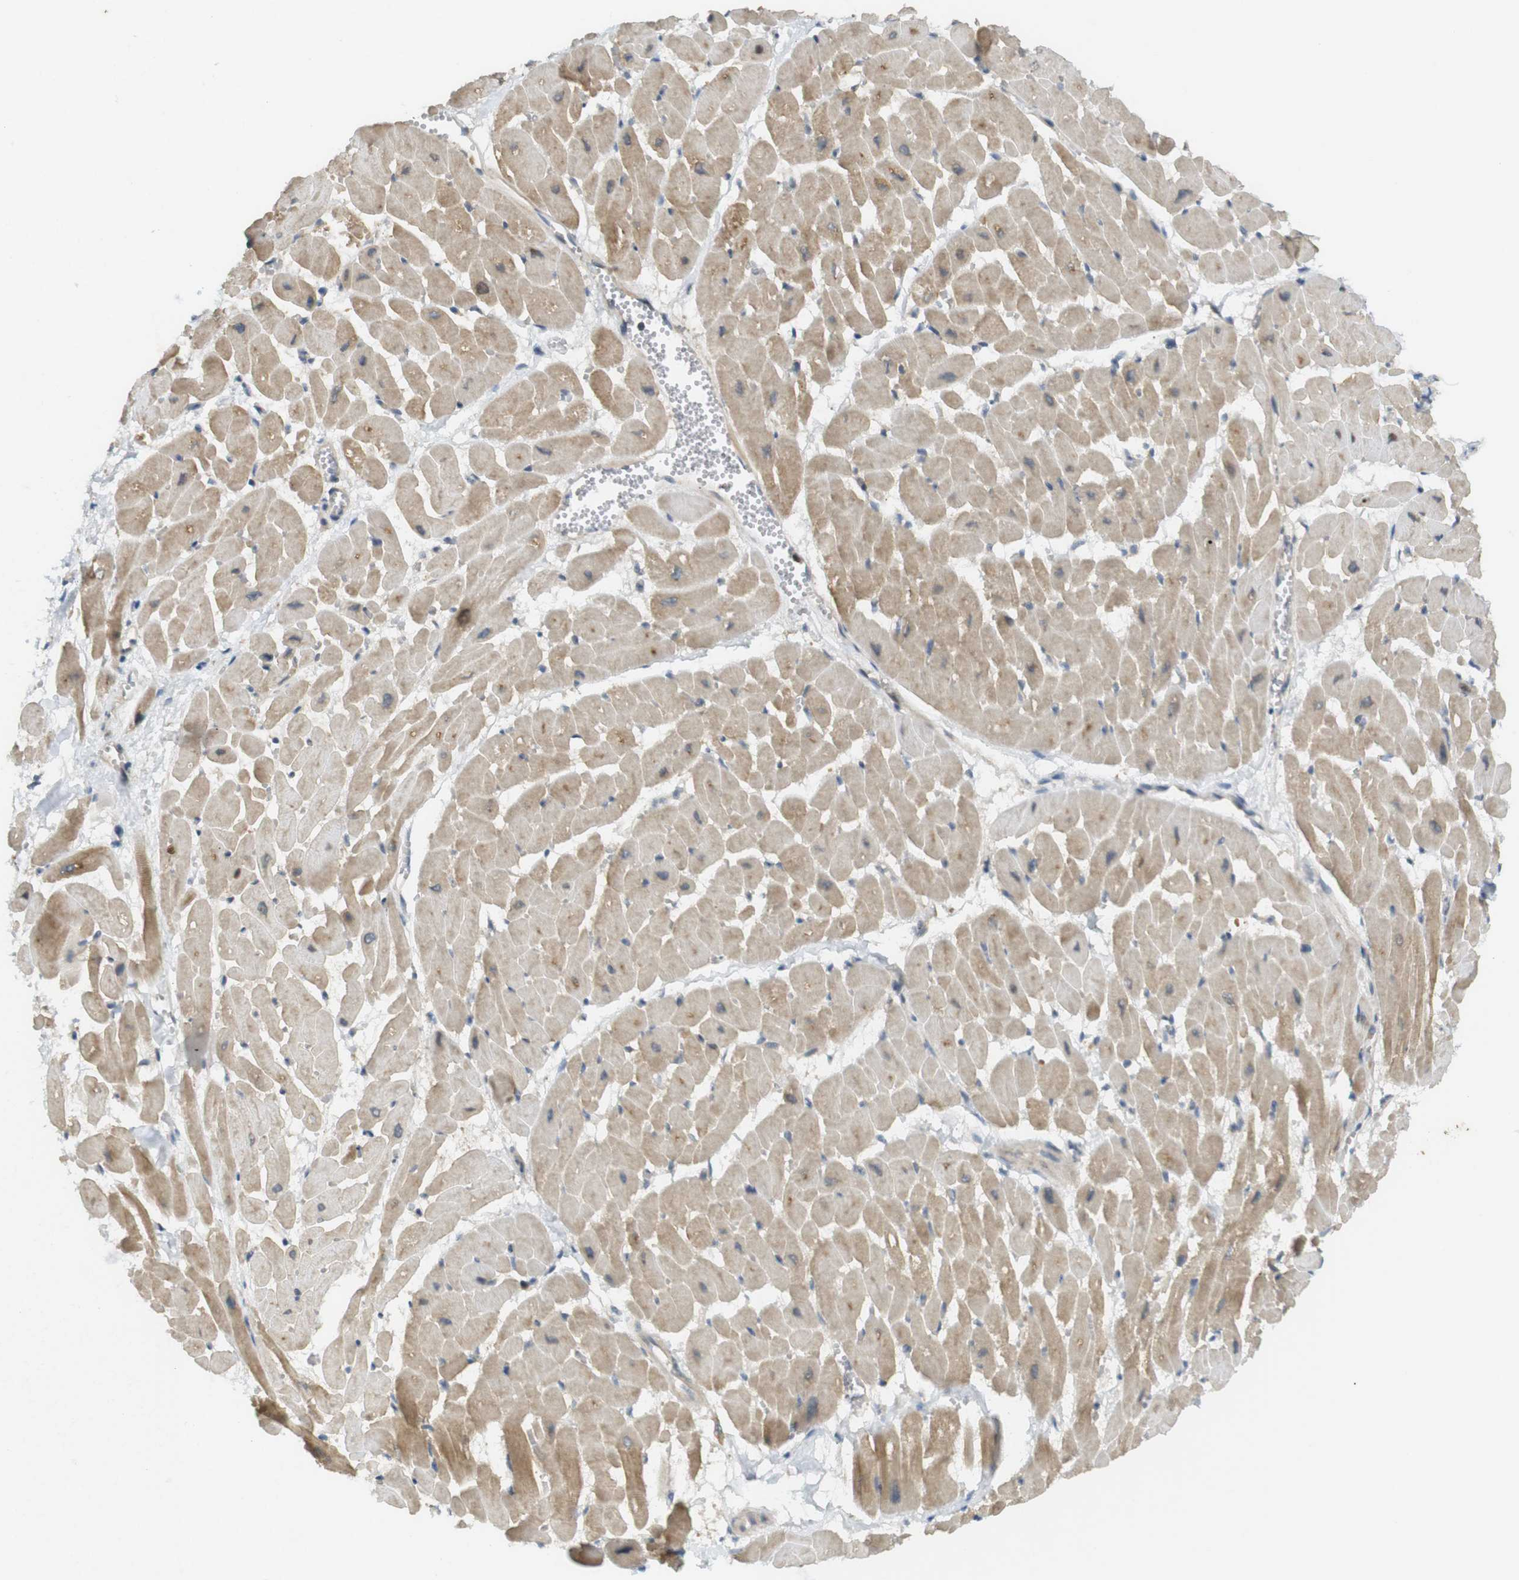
{"staining": {"intensity": "moderate", "quantity": ">75%", "location": "cytoplasmic/membranous"}, "tissue": "heart muscle", "cell_type": "Cardiomyocytes", "image_type": "normal", "snomed": [{"axis": "morphology", "description": "Normal tissue, NOS"}, {"axis": "topography", "description": "Heart"}], "caption": "A histopathology image showing moderate cytoplasmic/membranous expression in approximately >75% of cardiomyocytes in benign heart muscle, as visualized by brown immunohistochemical staining.", "gene": "CLRN3", "patient": {"sex": "male", "age": 45}}